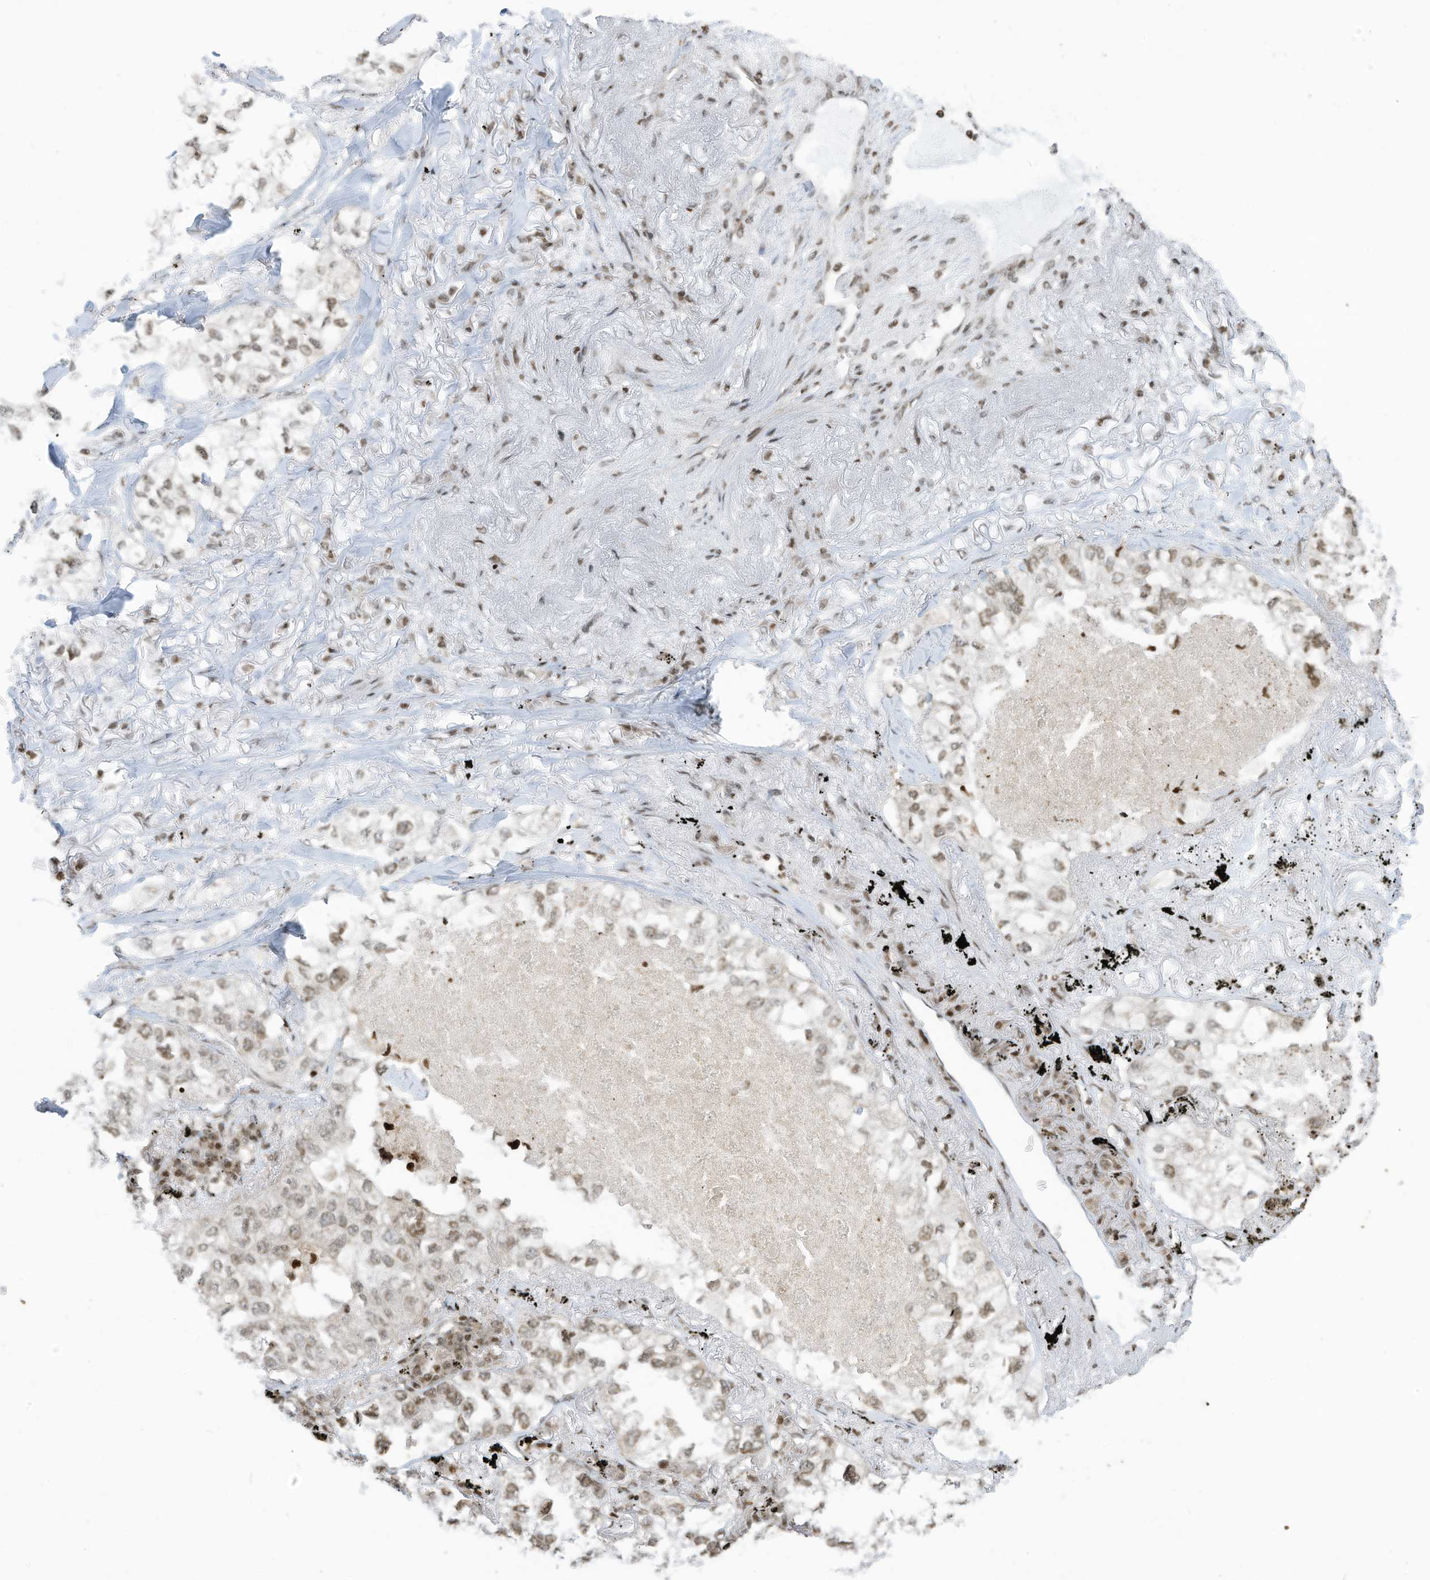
{"staining": {"intensity": "weak", "quantity": ">75%", "location": "nuclear"}, "tissue": "lung cancer", "cell_type": "Tumor cells", "image_type": "cancer", "snomed": [{"axis": "morphology", "description": "Adenocarcinoma, NOS"}, {"axis": "topography", "description": "Lung"}], "caption": "Immunohistochemical staining of lung cancer (adenocarcinoma) displays low levels of weak nuclear positivity in about >75% of tumor cells. (IHC, brightfield microscopy, high magnification).", "gene": "ADI1", "patient": {"sex": "male", "age": 65}}